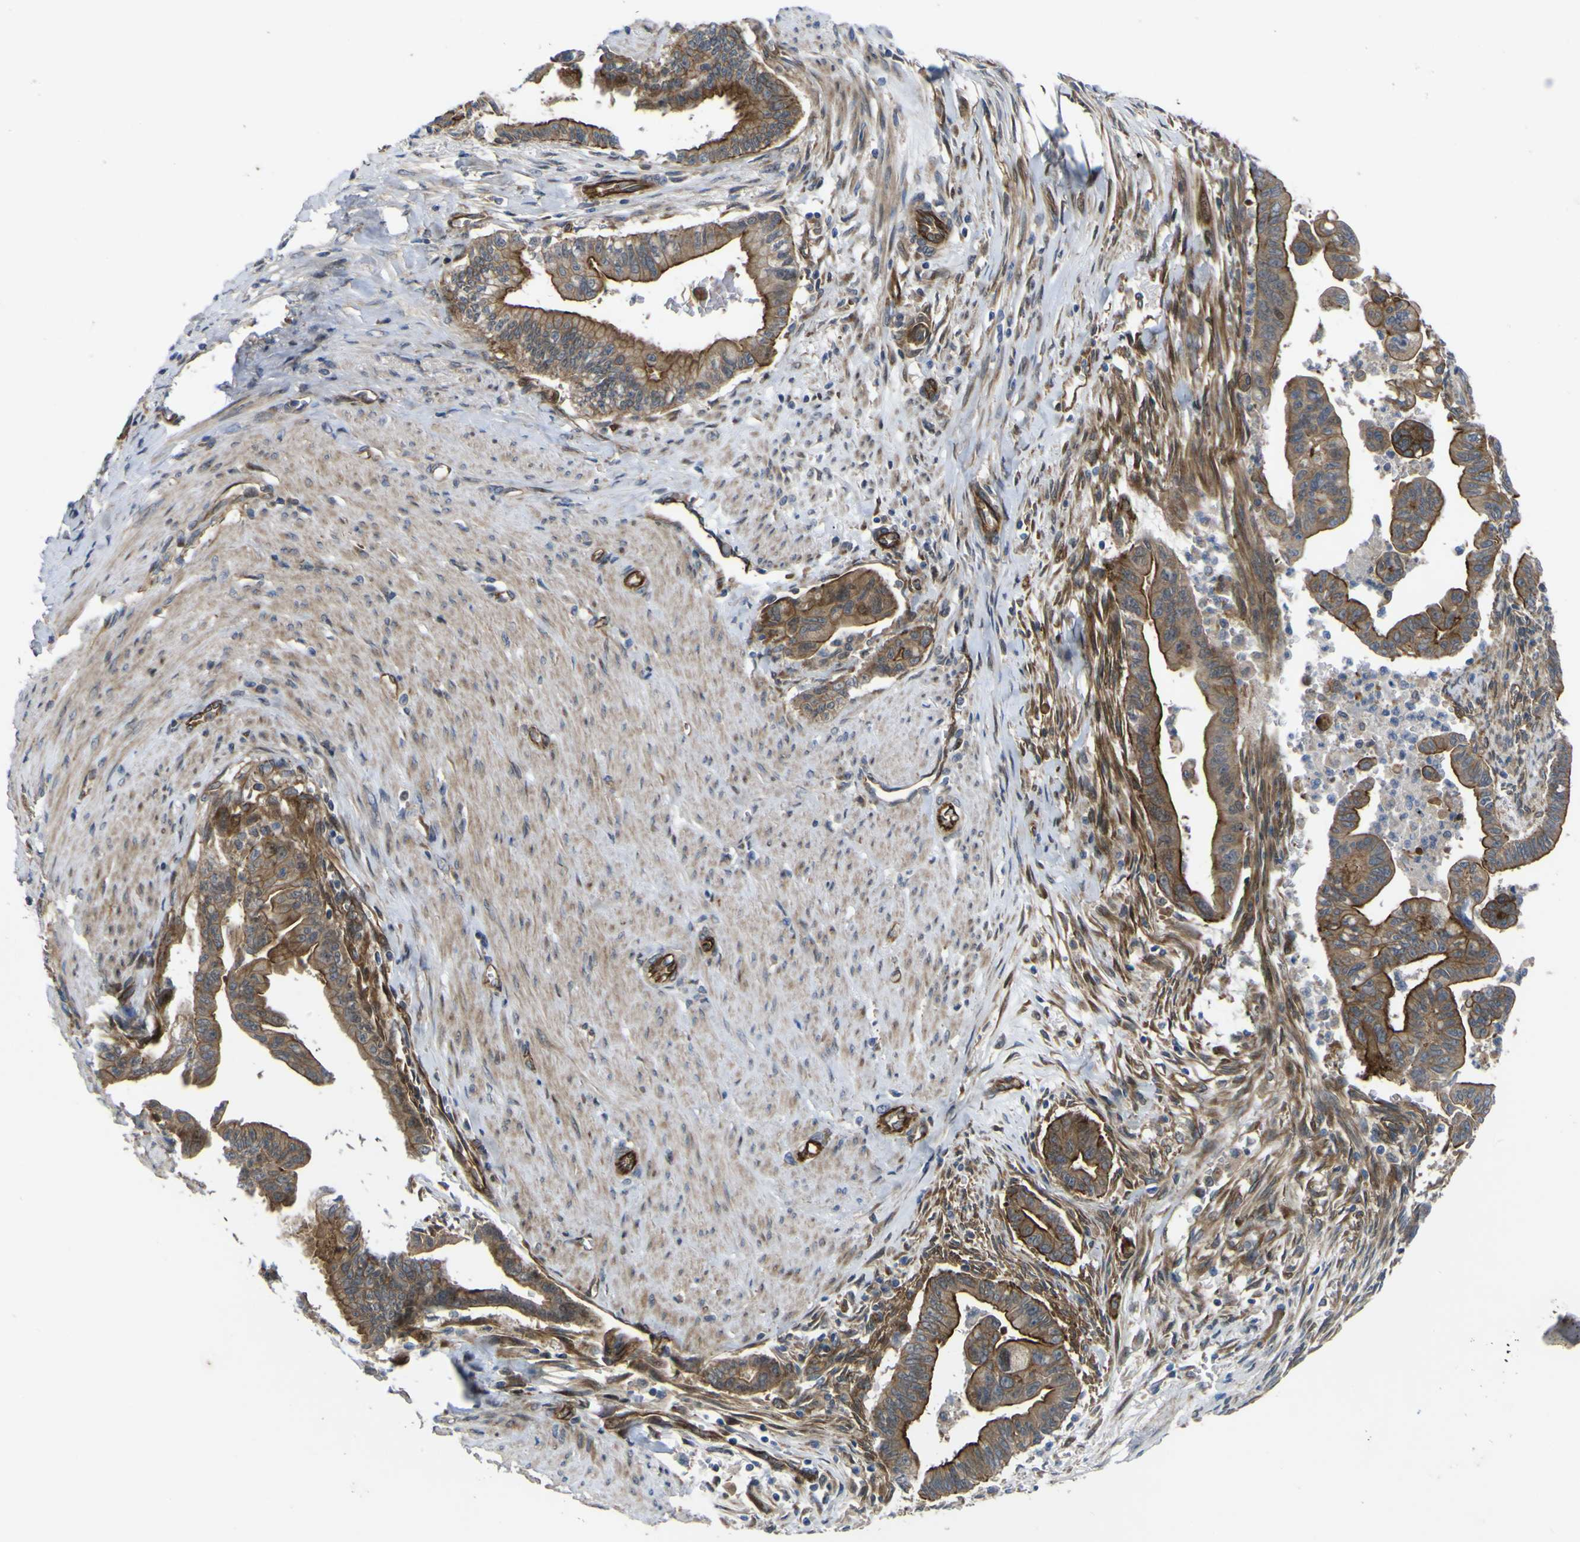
{"staining": {"intensity": "moderate", "quantity": ">75%", "location": "cytoplasmic/membranous"}, "tissue": "pancreatic cancer", "cell_type": "Tumor cells", "image_type": "cancer", "snomed": [{"axis": "morphology", "description": "Adenocarcinoma, NOS"}, {"axis": "topography", "description": "Pancreas"}], "caption": "Brown immunohistochemical staining in human pancreatic adenocarcinoma reveals moderate cytoplasmic/membranous staining in about >75% of tumor cells.", "gene": "FBXO30", "patient": {"sex": "male", "age": 70}}